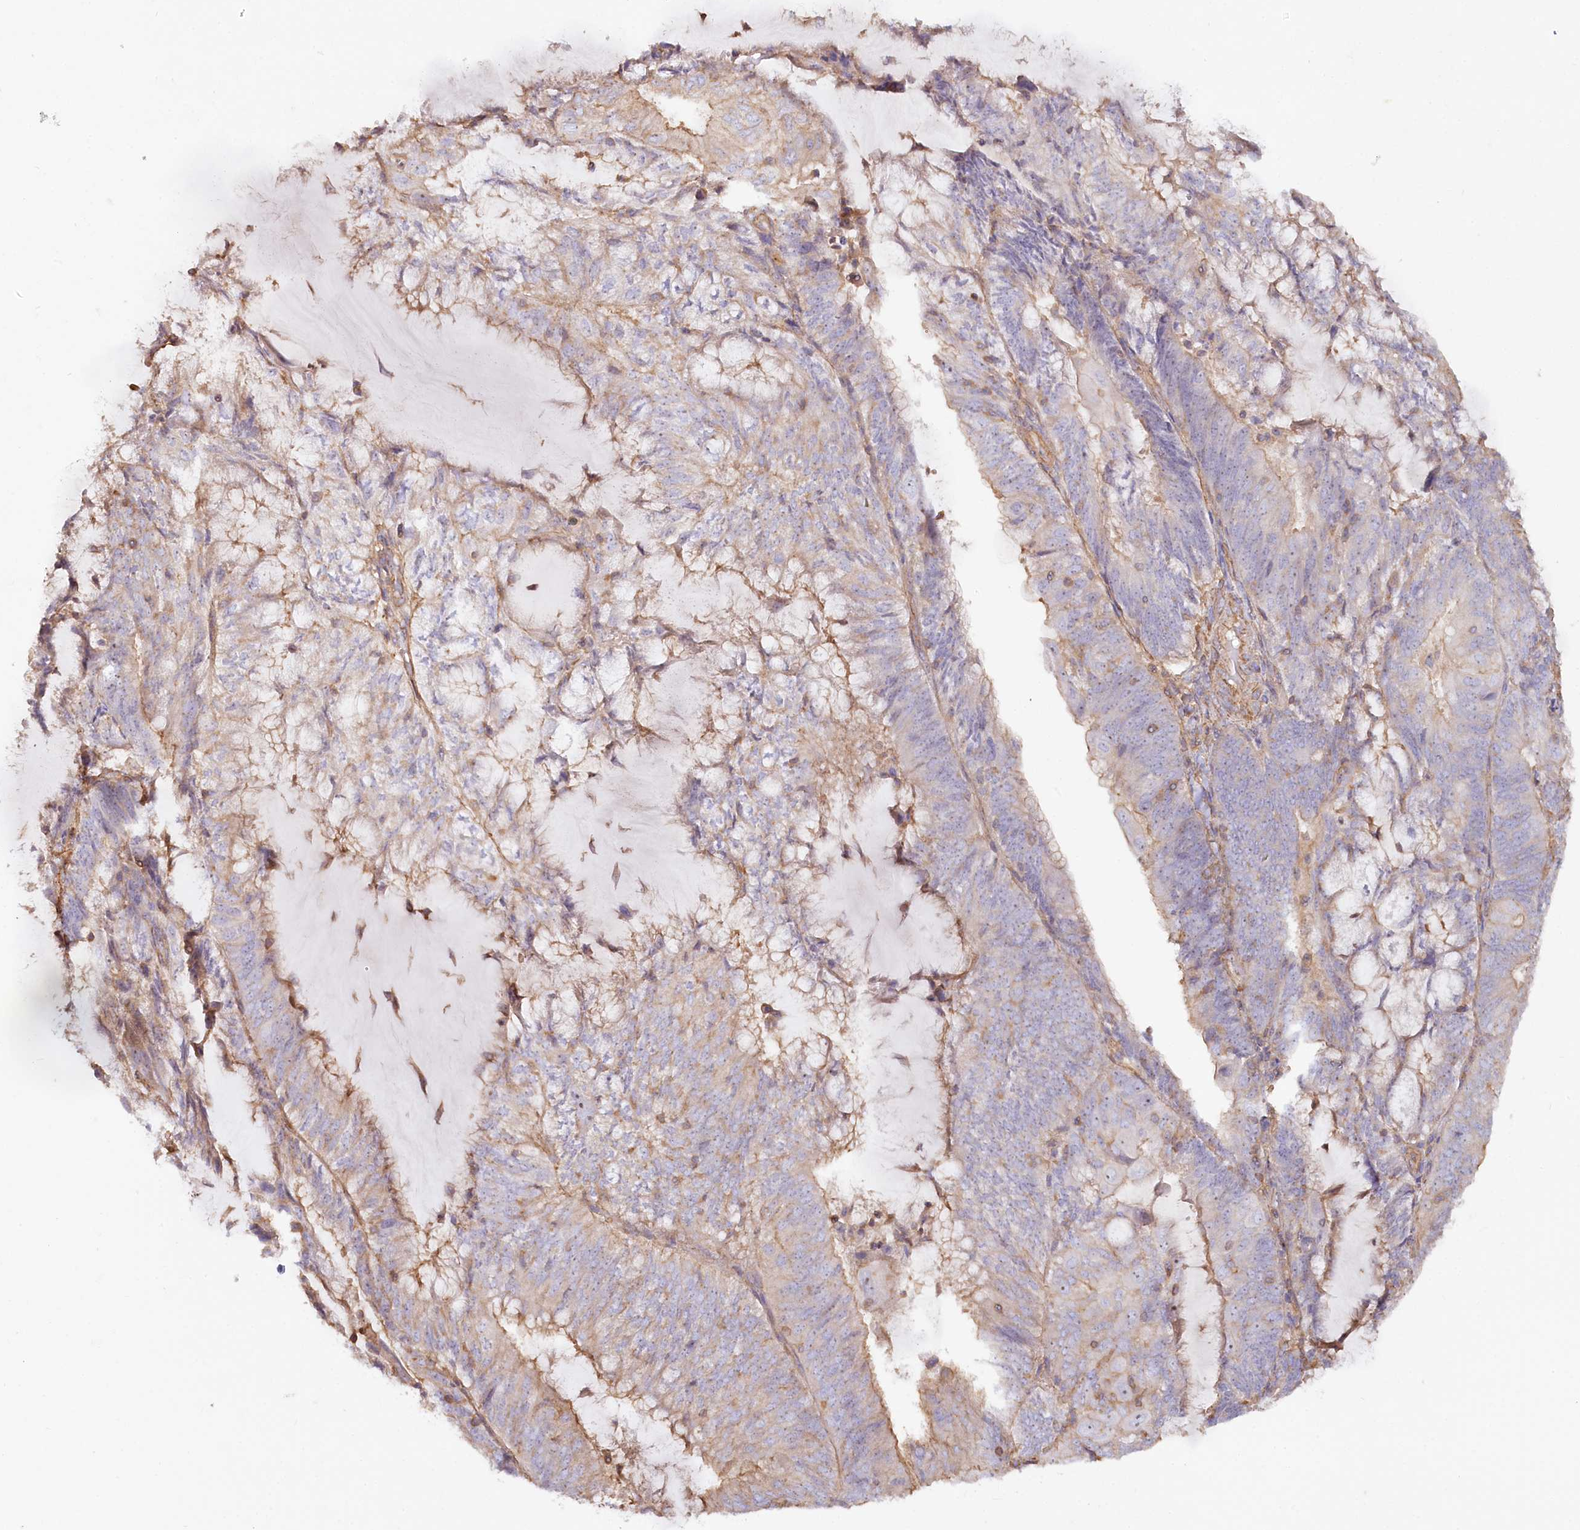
{"staining": {"intensity": "moderate", "quantity": "<25%", "location": "cytoplasmic/membranous"}, "tissue": "endometrial cancer", "cell_type": "Tumor cells", "image_type": "cancer", "snomed": [{"axis": "morphology", "description": "Adenocarcinoma, NOS"}, {"axis": "topography", "description": "Endometrium"}], "caption": "A low amount of moderate cytoplasmic/membranous positivity is identified in approximately <25% of tumor cells in endometrial adenocarcinoma tissue. Using DAB (brown) and hematoxylin (blue) stains, captured at high magnification using brightfield microscopy.", "gene": "WDR36", "patient": {"sex": "female", "age": 81}}